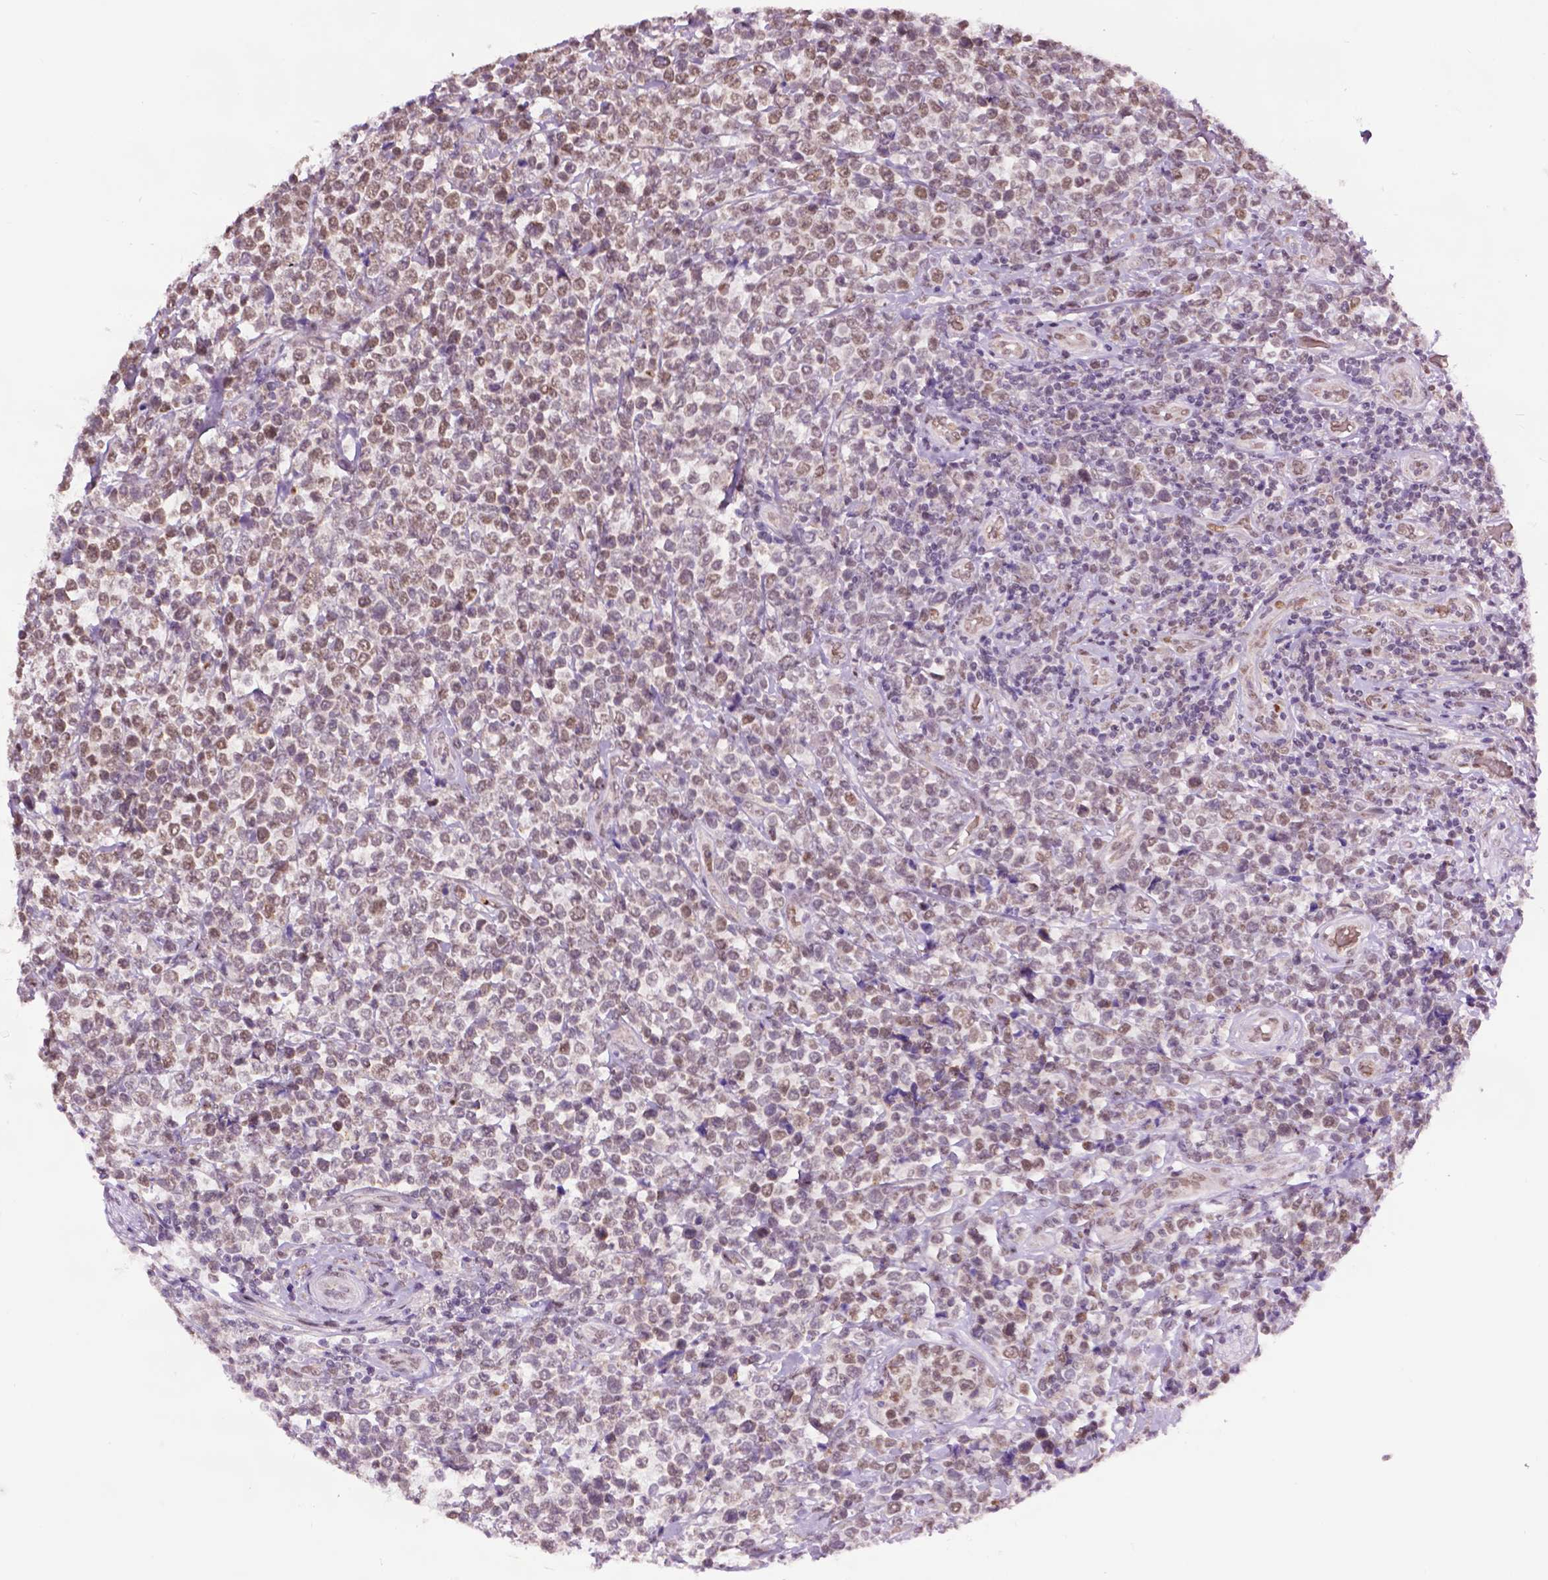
{"staining": {"intensity": "moderate", "quantity": "<25%", "location": "nuclear"}, "tissue": "lymphoma", "cell_type": "Tumor cells", "image_type": "cancer", "snomed": [{"axis": "morphology", "description": "Malignant lymphoma, non-Hodgkin's type, High grade"}, {"axis": "topography", "description": "Soft tissue"}], "caption": "Immunohistochemical staining of high-grade malignant lymphoma, non-Hodgkin's type shows moderate nuclear protein staining in approximately <25% of tumor cells.", "gene": "ZNF41", "patient": {"sex": "female", "age": 56}}